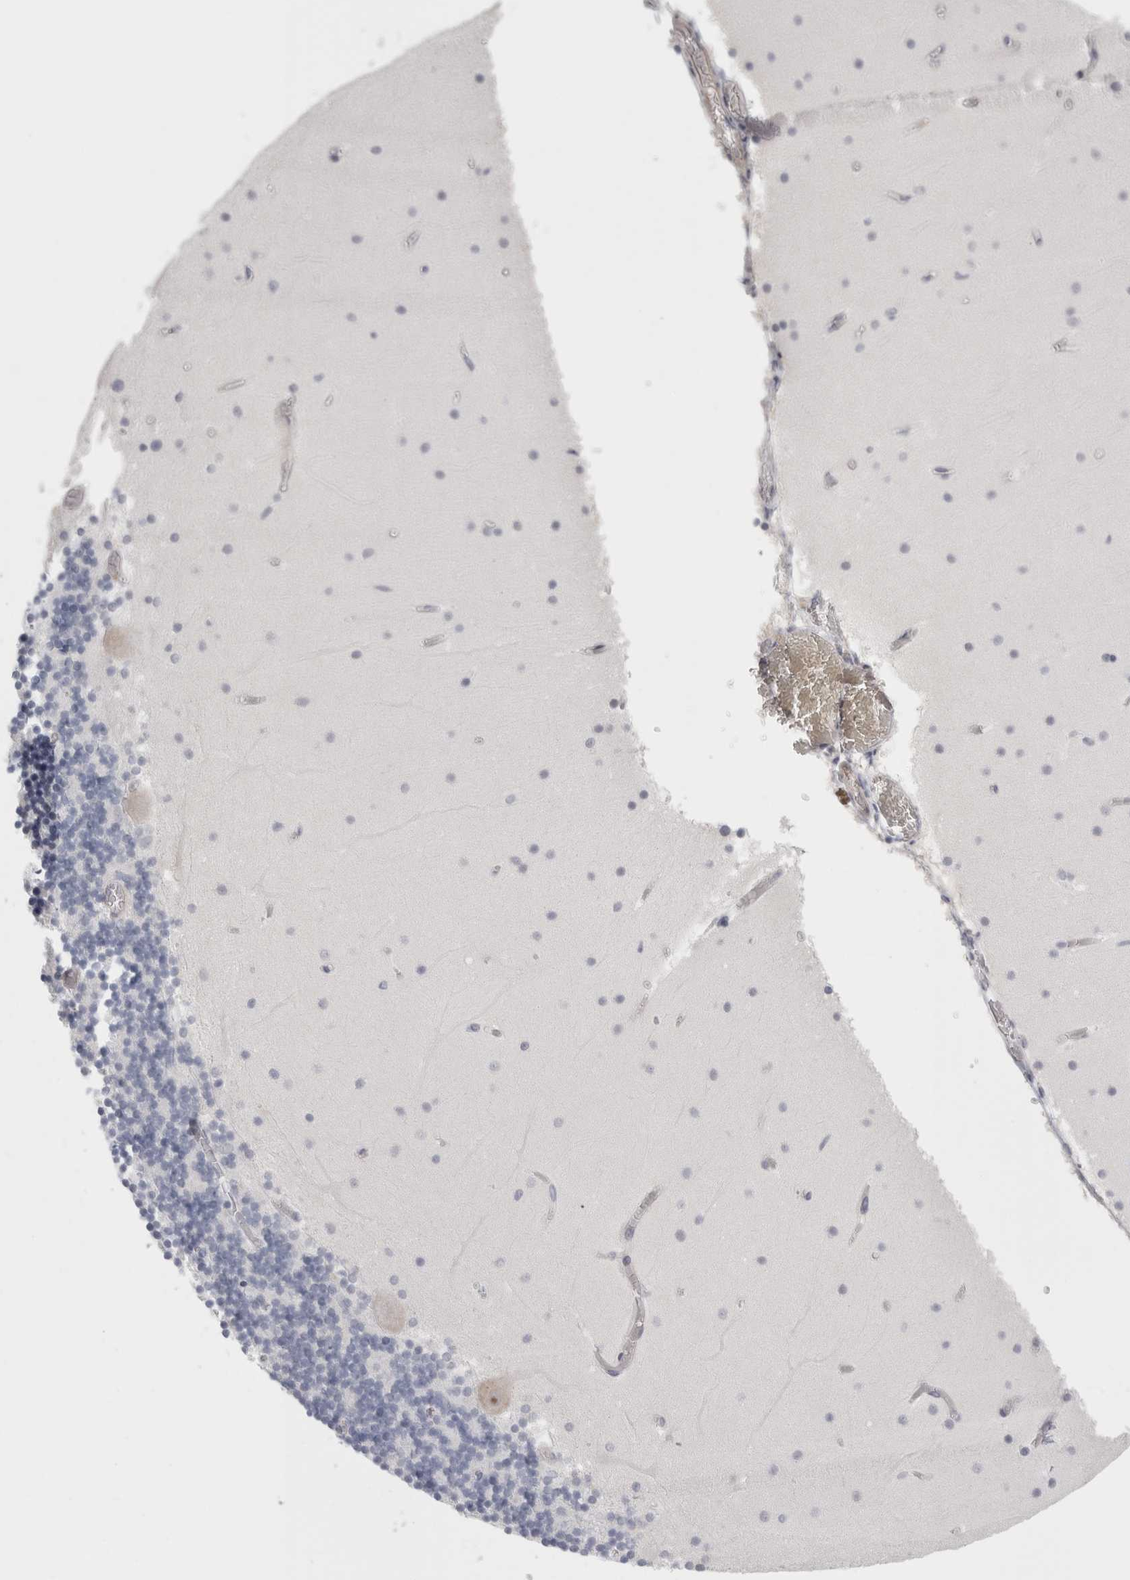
{"staining": {"intensity": "negative", "quantity": "none", "location": "none"}, "tissue": "cerebellum", "cell_type": "Cells in granular layer", "image_type": "normal", "snomed": [{"axis": "morphology", "description": "Normal tissue, NOS"}, {"axis": "topography", "description": "Cerebellum"}], "caption": "Cells in granular layer show no significant protein staining in benign cerebellum. (Stains: DAB immunohistochemistry with hematoxylin counter stain, Microscopy: brightfield microscopy at high magnification).", "gene": "FBLIM1", "patient": {"sex": "female", "age": 28}}